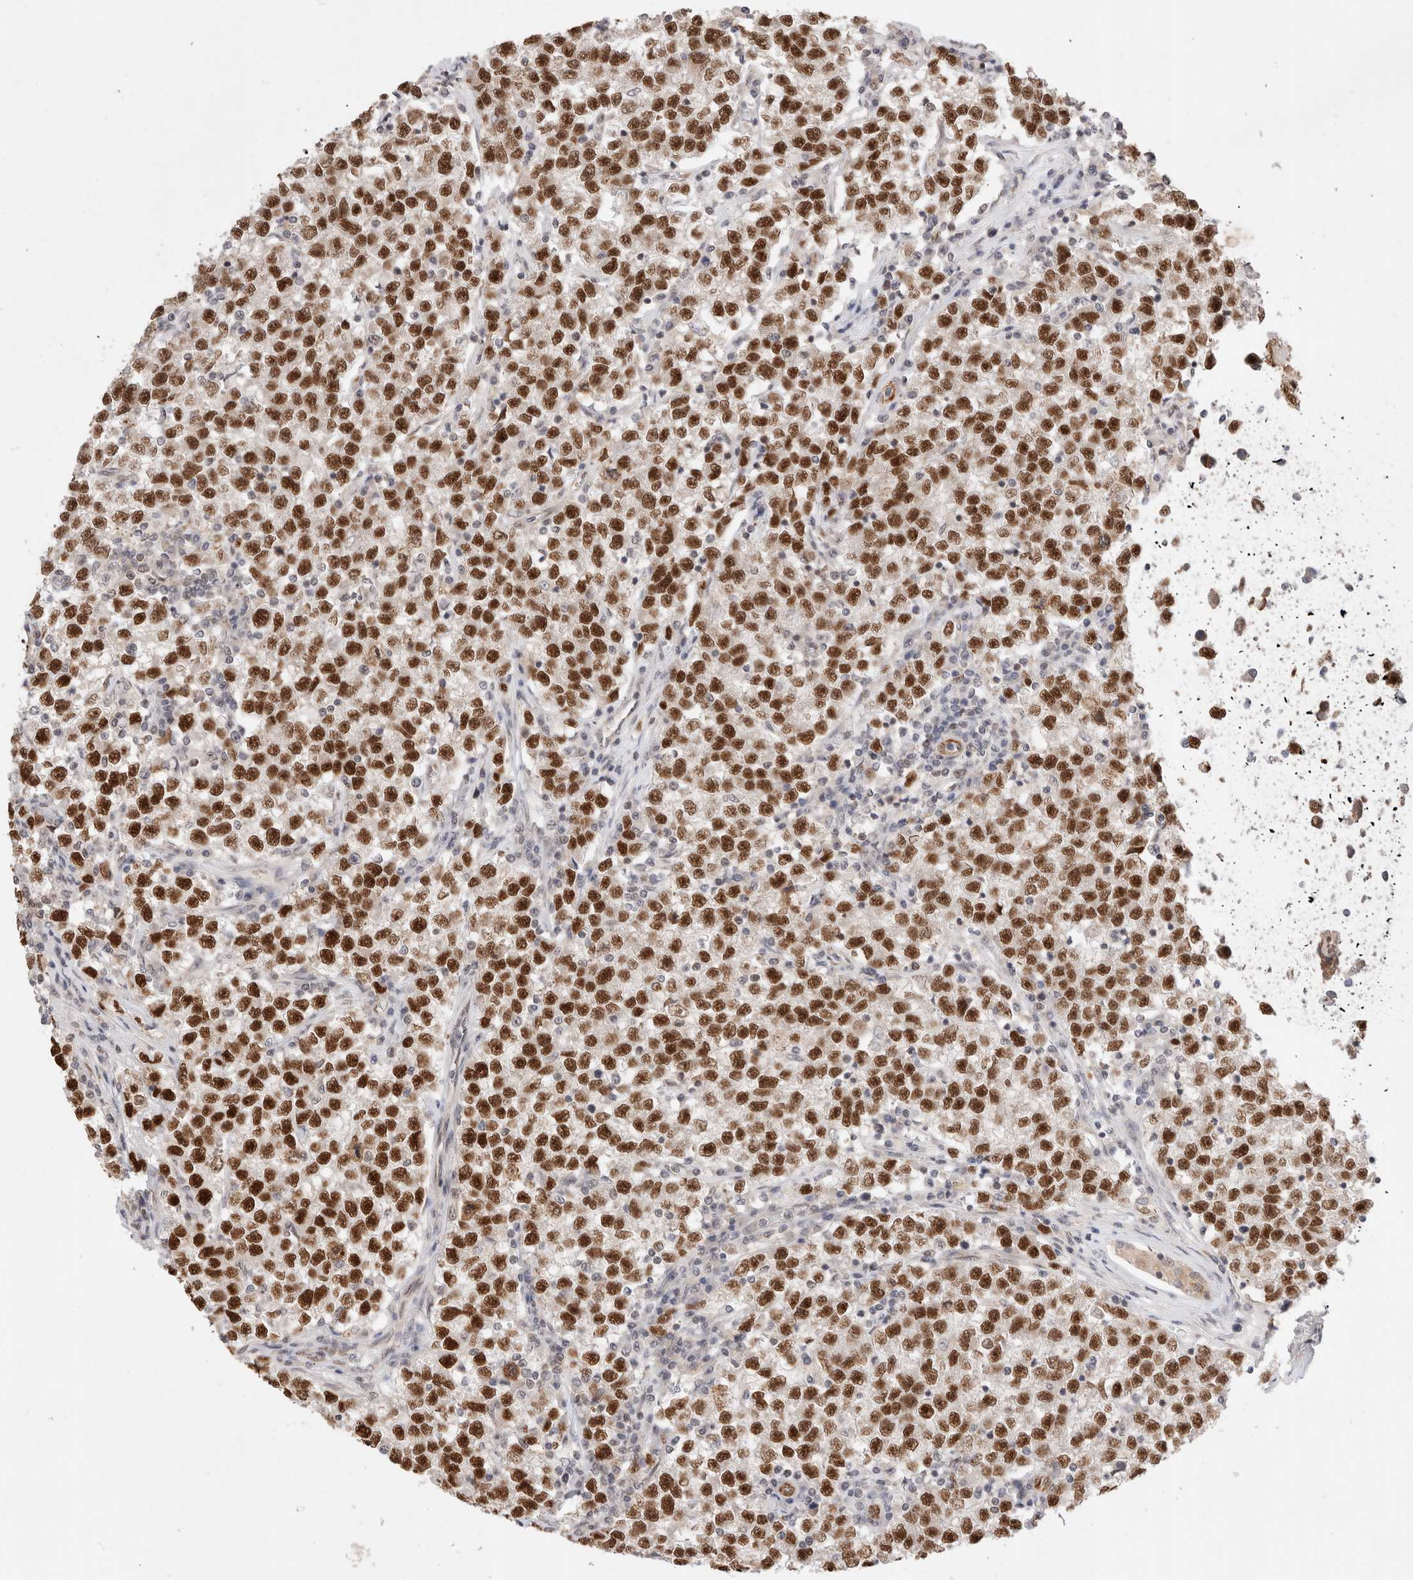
{"staining": {"intensity": "strong", "quantity": ">75%", "location": "nuclear"}, "tissue": "testis cancer", "cell_type": "Tumor cells", "image_type": "cancer", "snomed": [{"axis": "morphology", "description": "Seminoma, NOS"}, {"axis": "topography", "description": "Testis"}], "caption": "This is an image of immunohistochemistry (IHC) staining of seminoma (testis), which shows strong expression in the nuclear of tumor cells.", "gene": "GTF2I", "patient": {"sex": "male", "age": 22}}